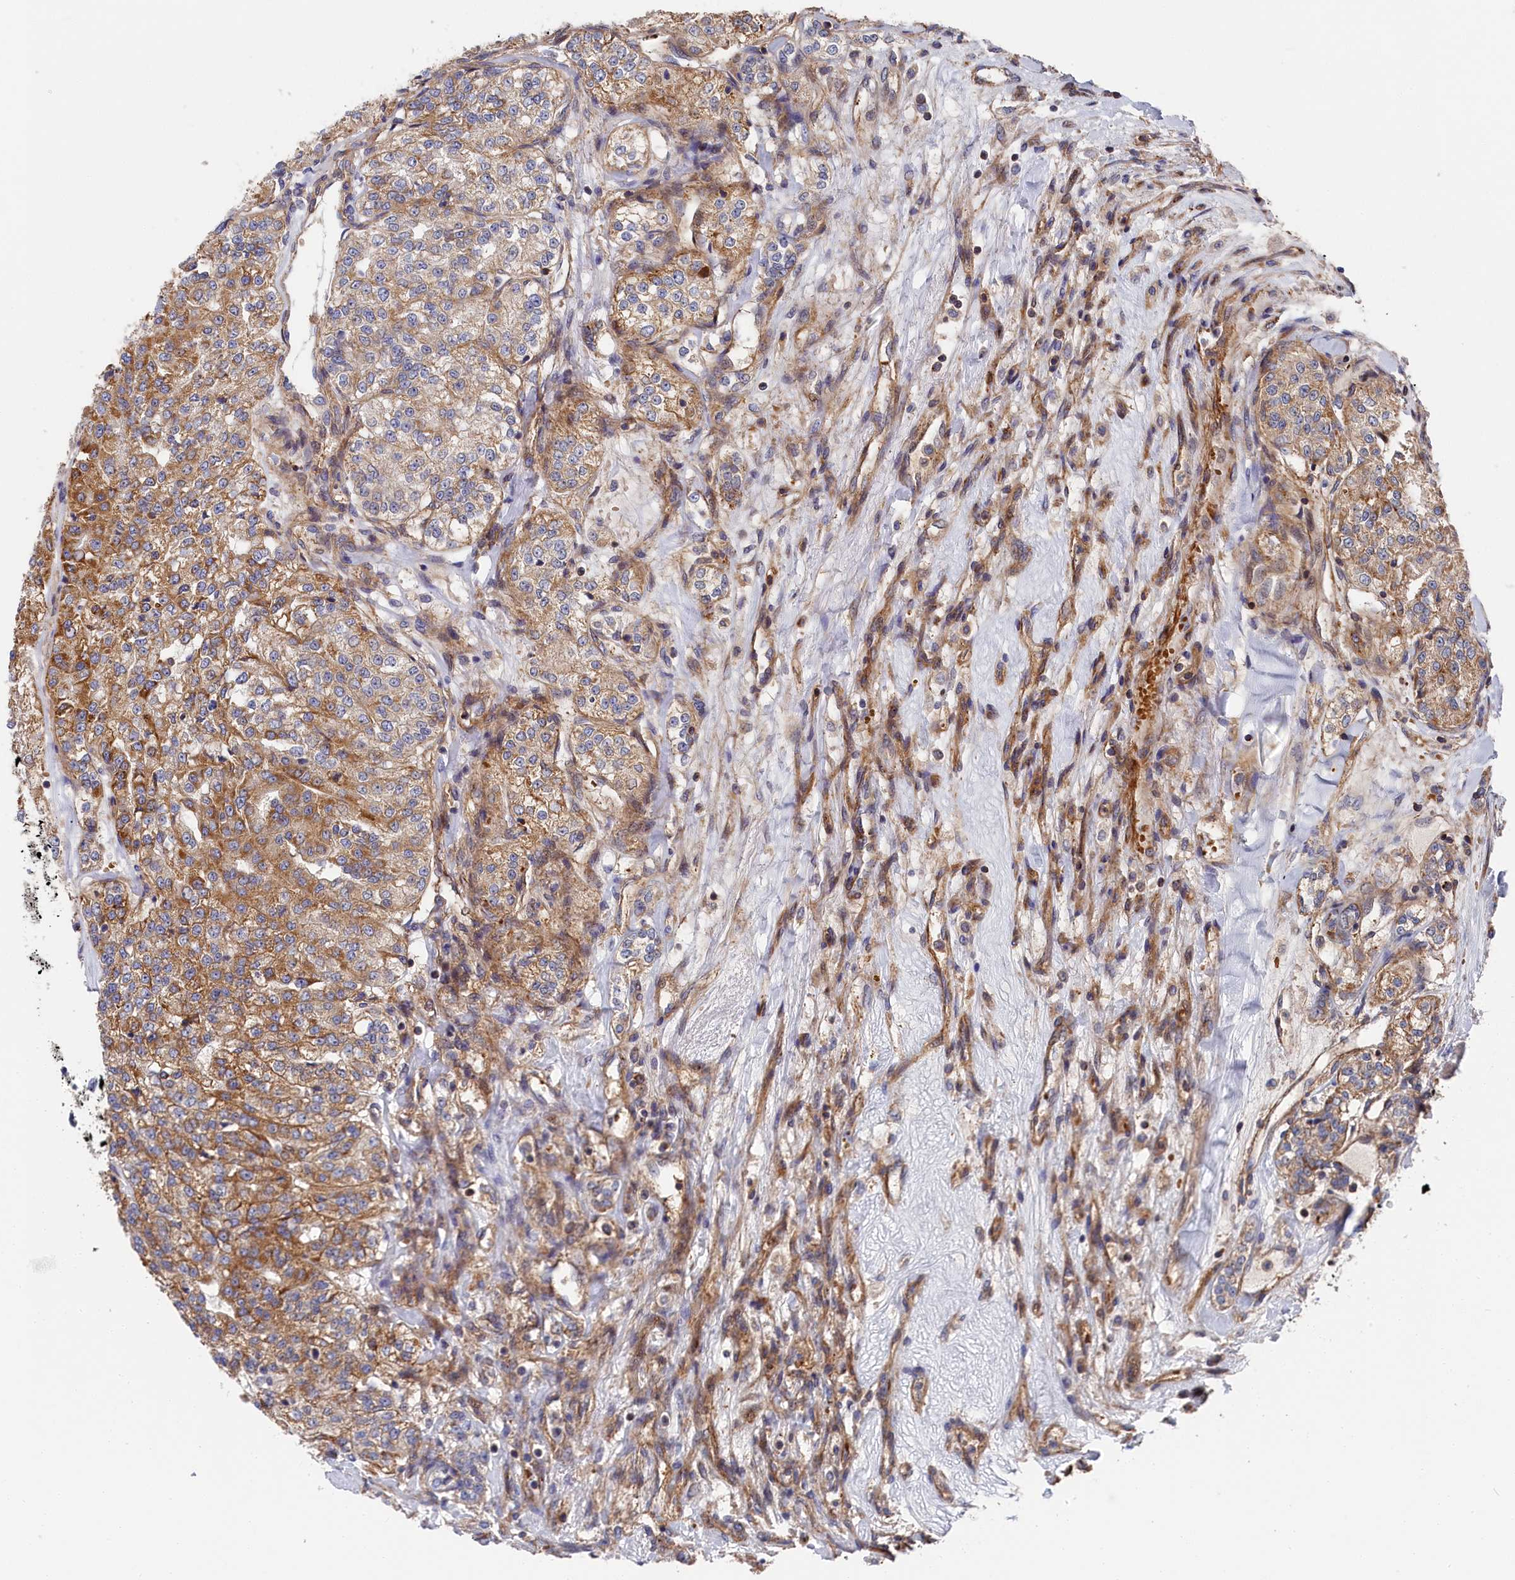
{"staining": {"intensity": "moderate", "quantity": ">75%", "location": "cytoplasmic/membranous"}, "tissue": "renal cancer", "cell_type": "Tumor cells", "image_type": "cancer", "snomed": [{"axis": "morphology", "description": "Adenocarcinoma, NOS"}, {"axis": "topography", "description": "Kidney"}], "caption": "Protein staining of renal adenocarcinoma tissue reveals moderate cytoplasmic/membranous expression in approximately >75% of tumor cells.", "gene": "LDHD", "patient": {"sex": "female", "age": 63}}